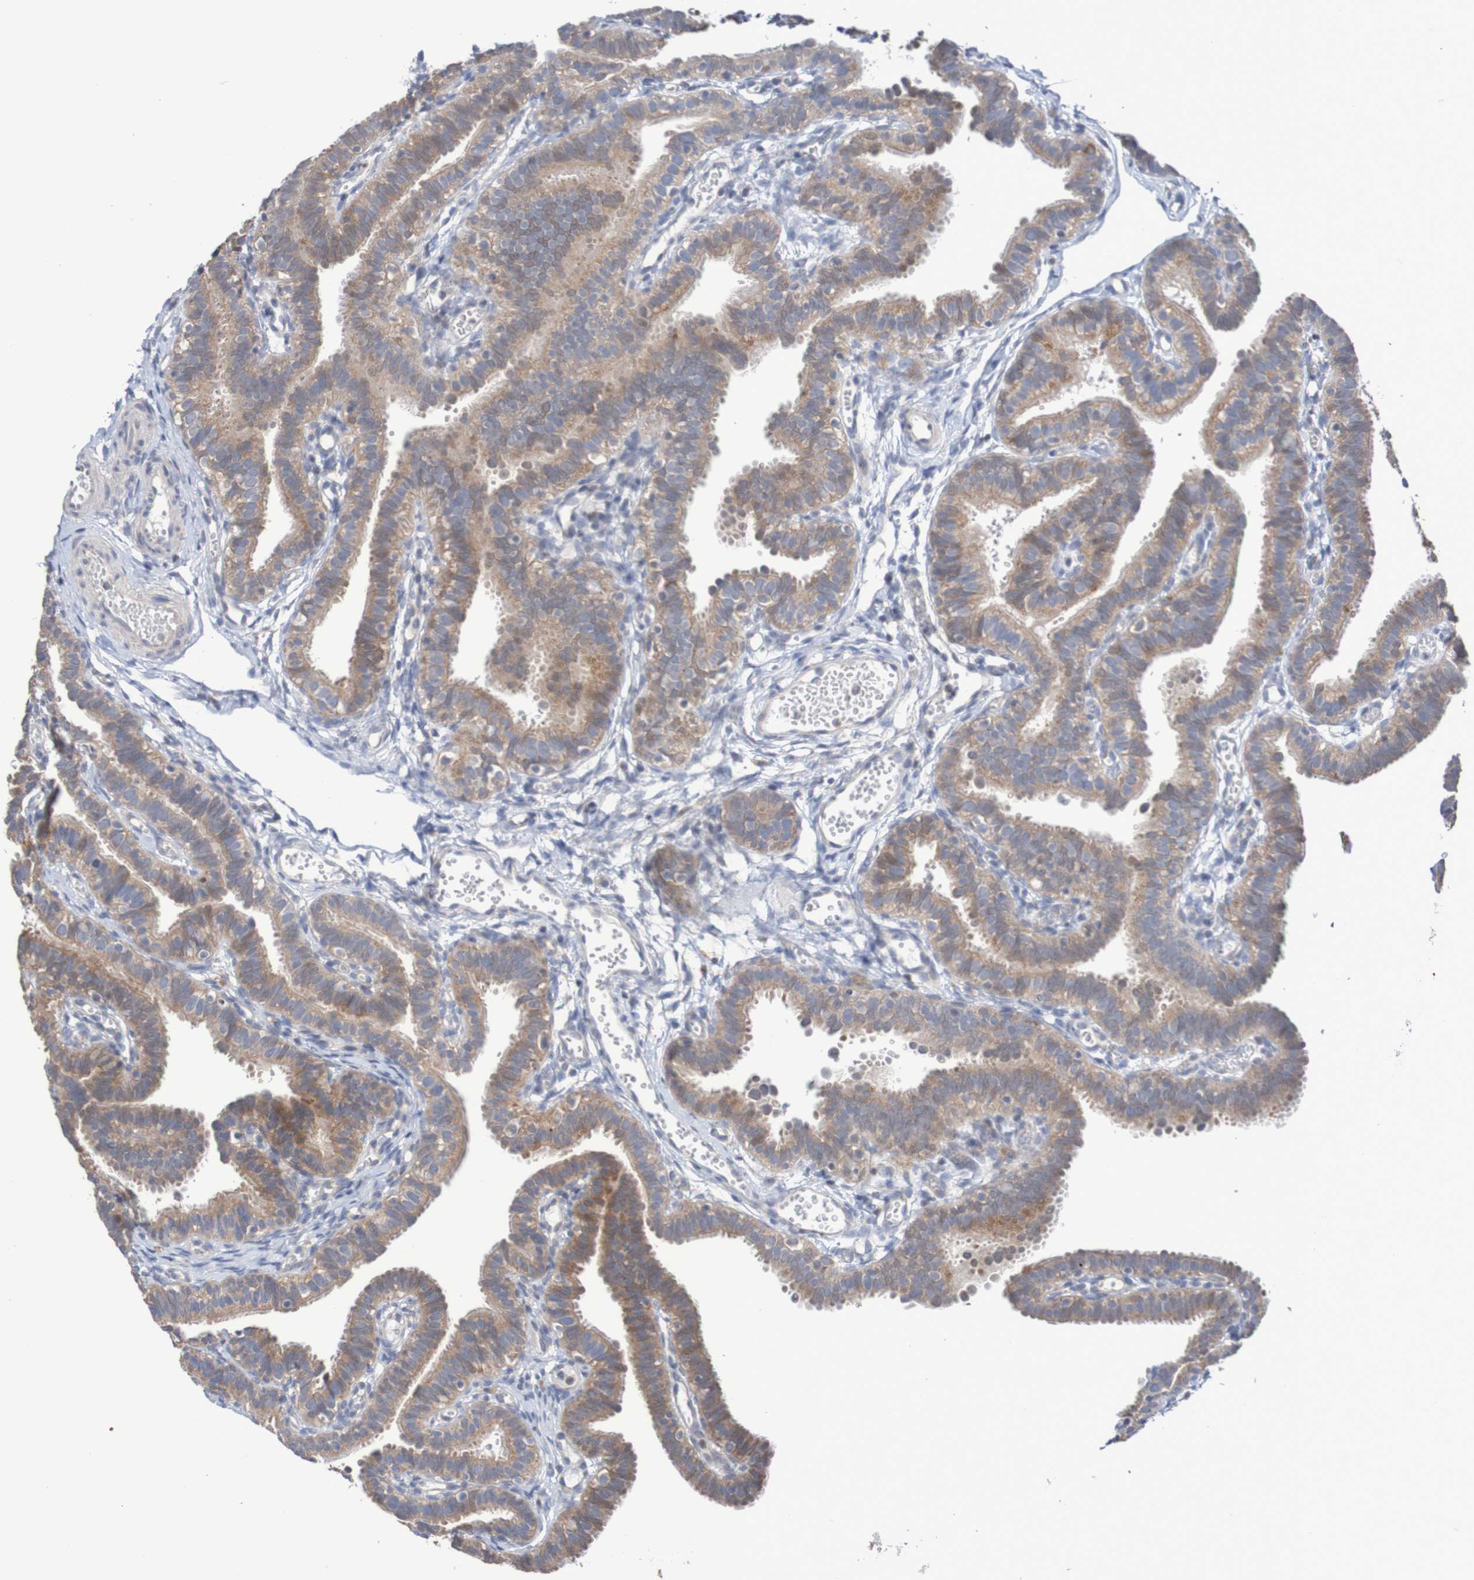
{"staining": {"intensity": "moderate", "quantity": ">75%", "location": "cytoplasmic/membranous"}, "tissue": "fallopian tube", "cell_type": "Glandular cells", "image_type": "normal", "snomed": [{"axis": "morphology", "description": "Normal tissue, NOS"}, {"axis": "topography", "description": "Fallopian tube"}, {"axis": "topography", "description": "Placenta"}], "caption": "Brown immunohistochemical staining in benign human fallopian tube displays moderate cytoplasmic/membranous positivity in approximately >75% of glandular cells.", "gene": "C3orf18", "patient": {"sex": "female", "age": 34}}